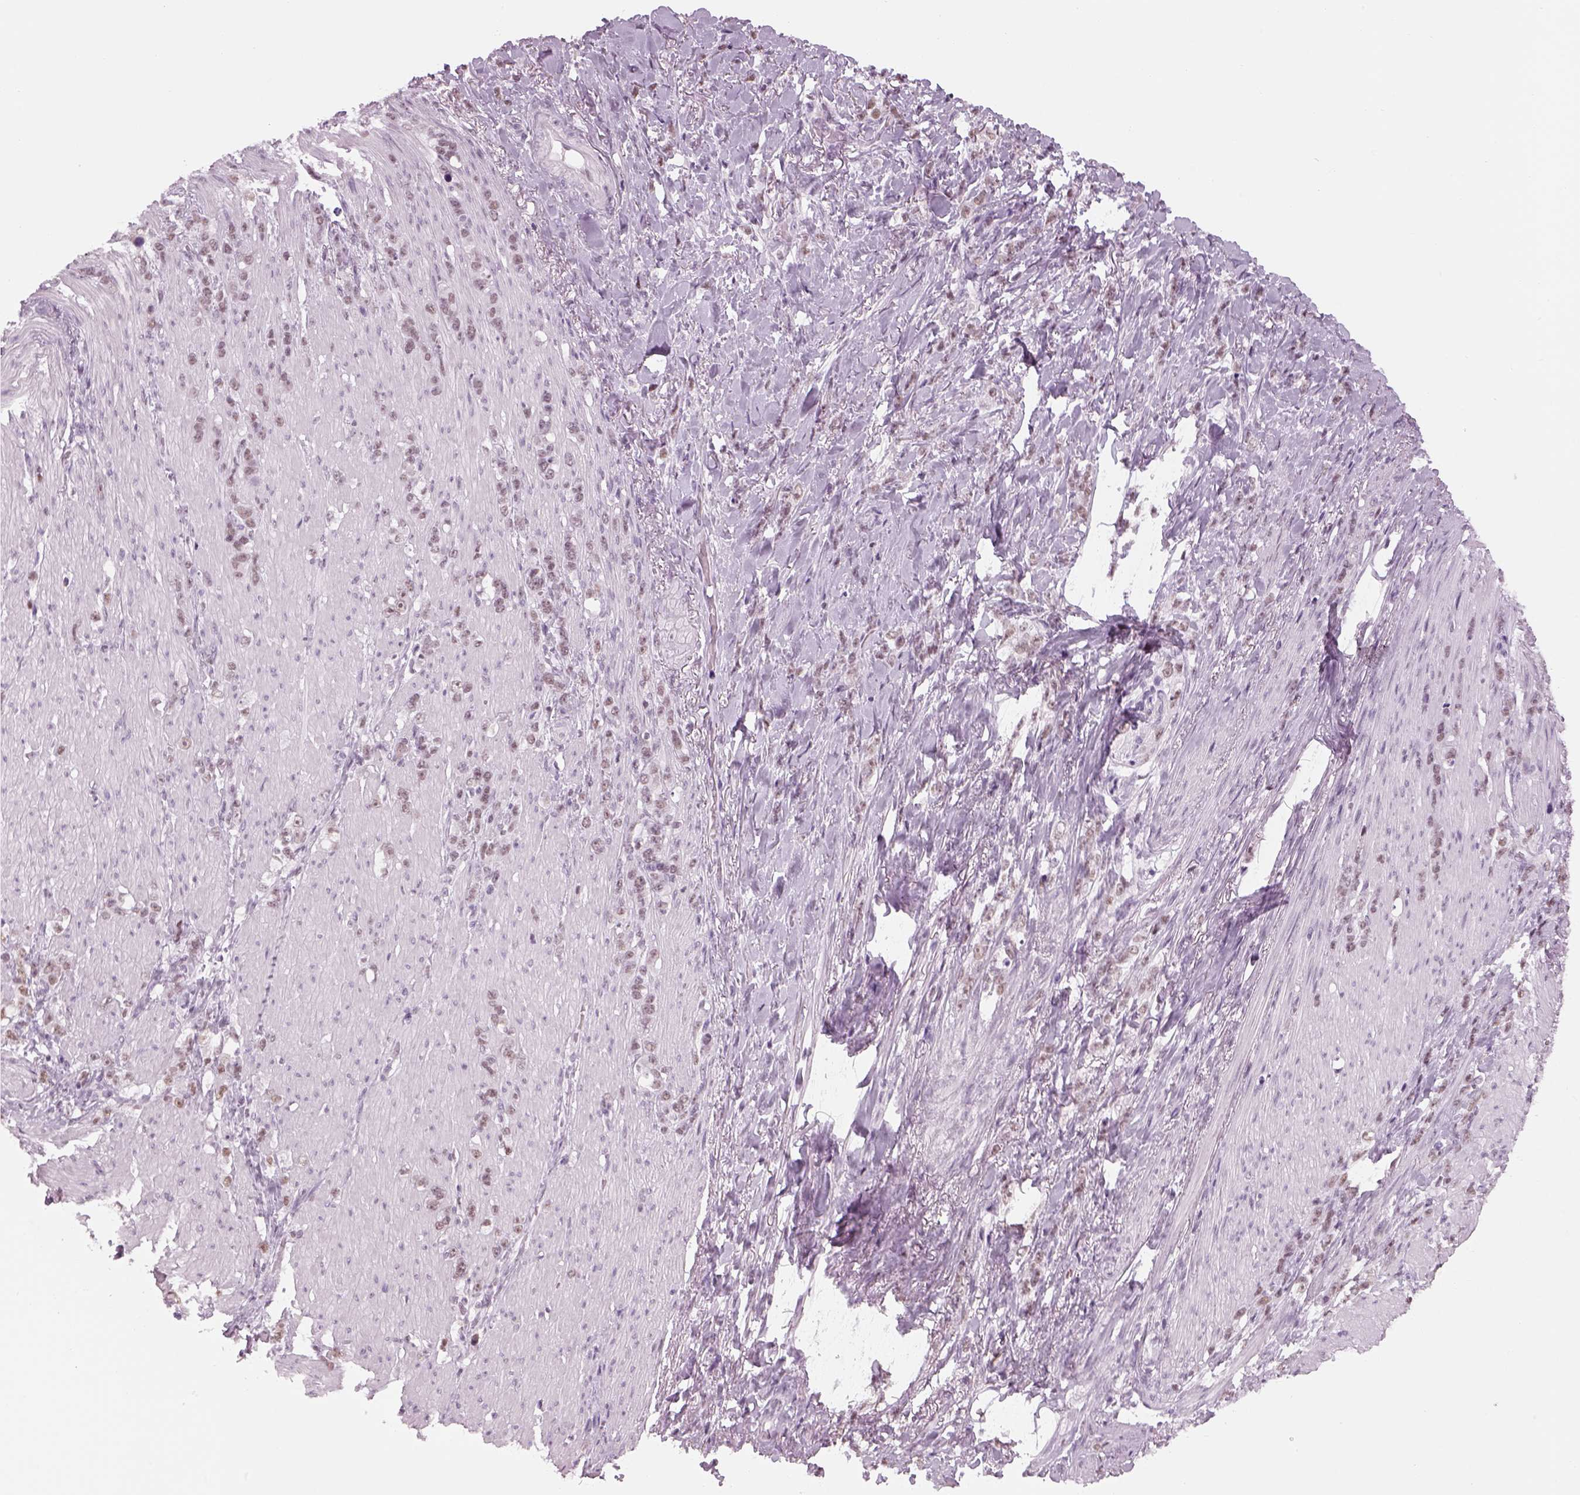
{"staining": {"intensity": "weak", "quantity": "<25%", "location": "nuclear"}, "tissue": "stomach cancer", "cell_type": "Tumor cells", "image_type": "cancer", "snomed": [{"axis": "morphology", "description": "Adenocarcinoma, NOS"}, {"axis": "topography", "description": "Stomach, lower"}], "caption": "Tumor cells show no significant expression in adenocarcinoma (stomach).", "gene": "KCNG2", "patient": {"sex": "male", "age": 88}}